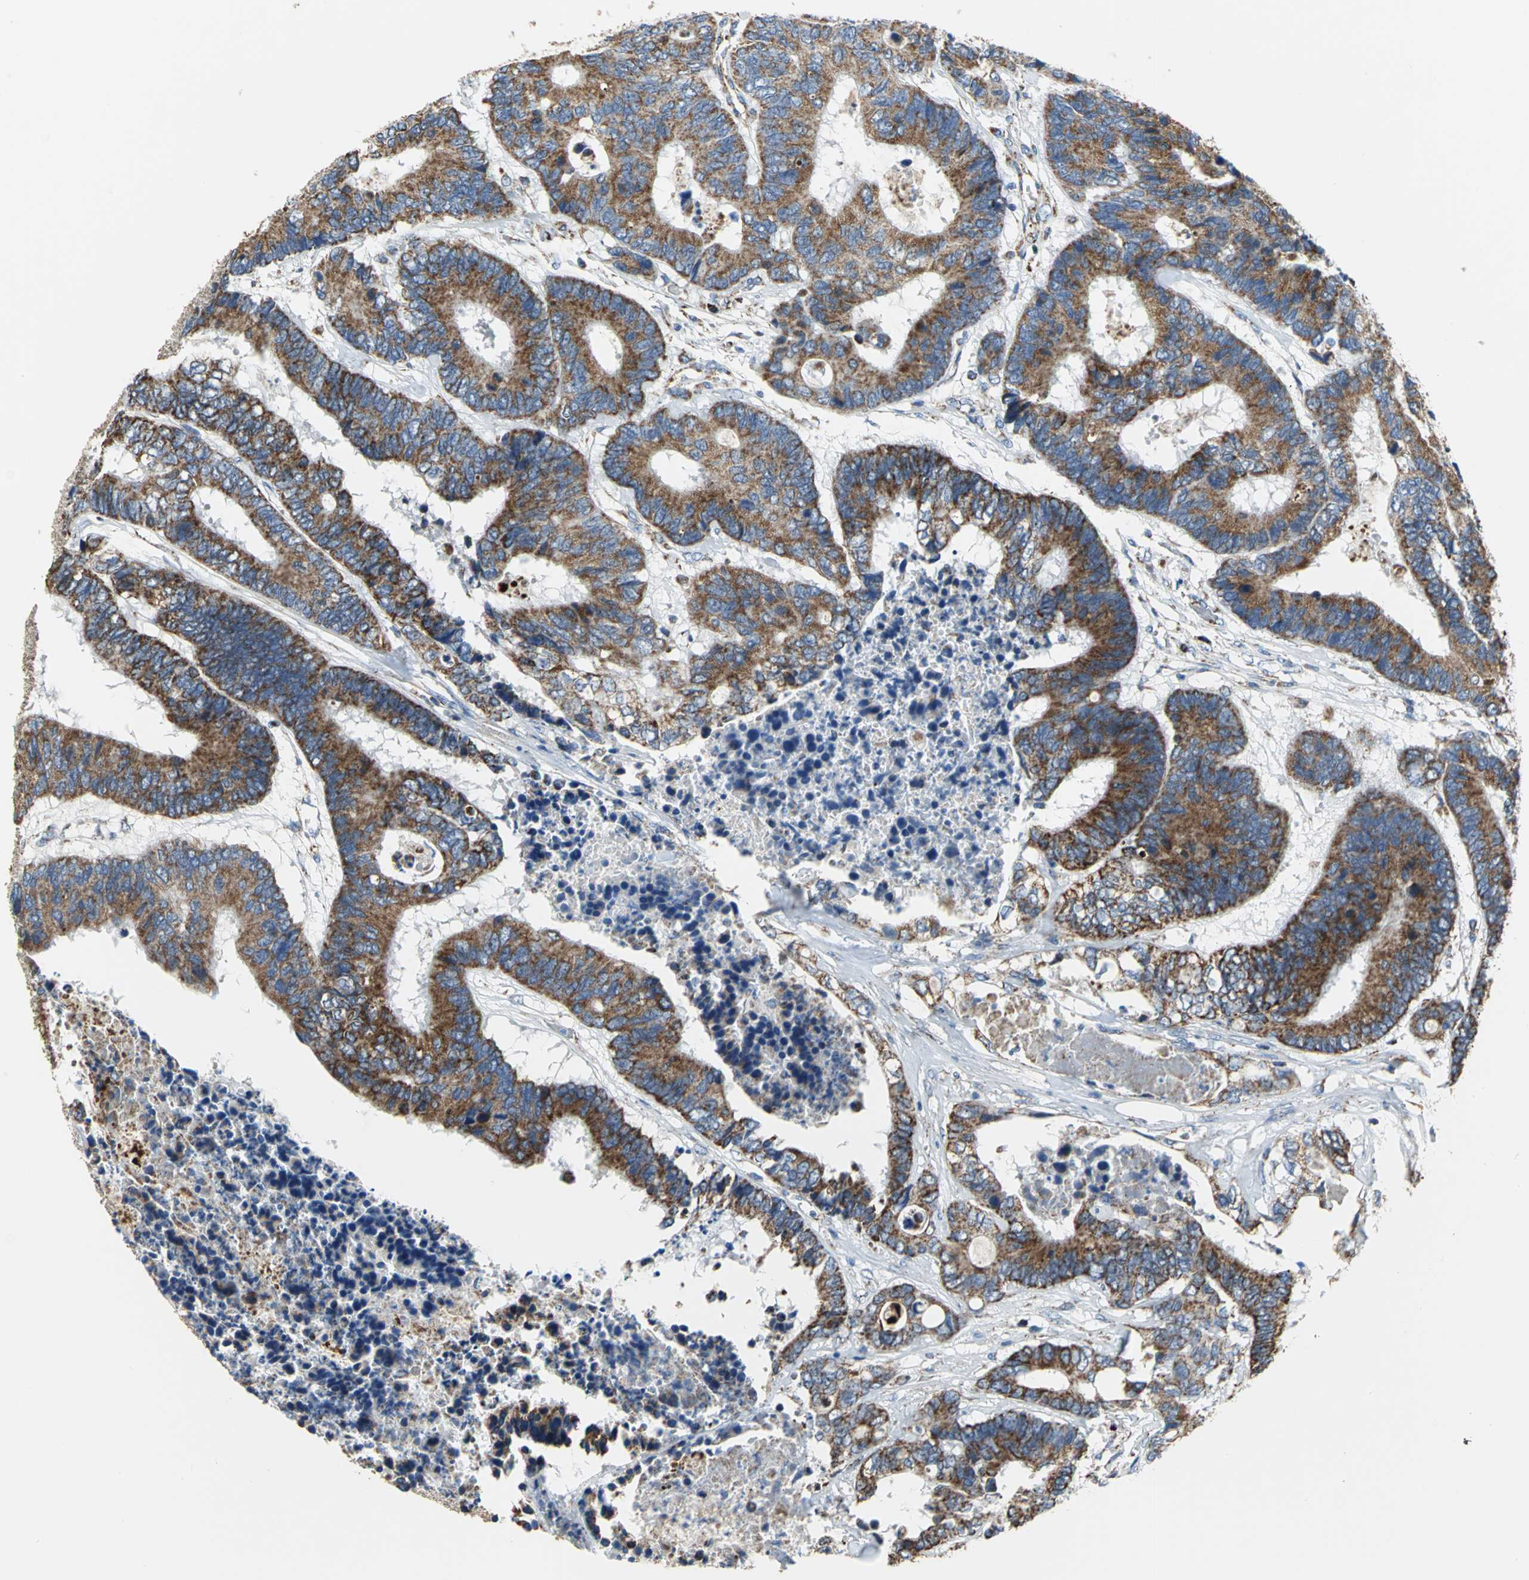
{"staining": {"intensity": "moderate", "quantity": ">75%", "location": "cytoplasmic/membranous"}, "tissue": "colorectal cancer", "cell_type": "Tumor cells", "image_type": "cancer", "snomed": [{"axis": "morphology", "description": "Adenocarcinoma, NOS"}, {"axis": "topography", "description": "Rectum"}], "caption": "Immunohistochemistry histopathology image of colorectal cancer stained for a protein (brown), which exhibits medium levels of moderate cytoplasmic/membranous positivity in approximately >75% of tumor cells.", "gene": "NTRK1", "patient": {"sex": "male", "age": 55}}